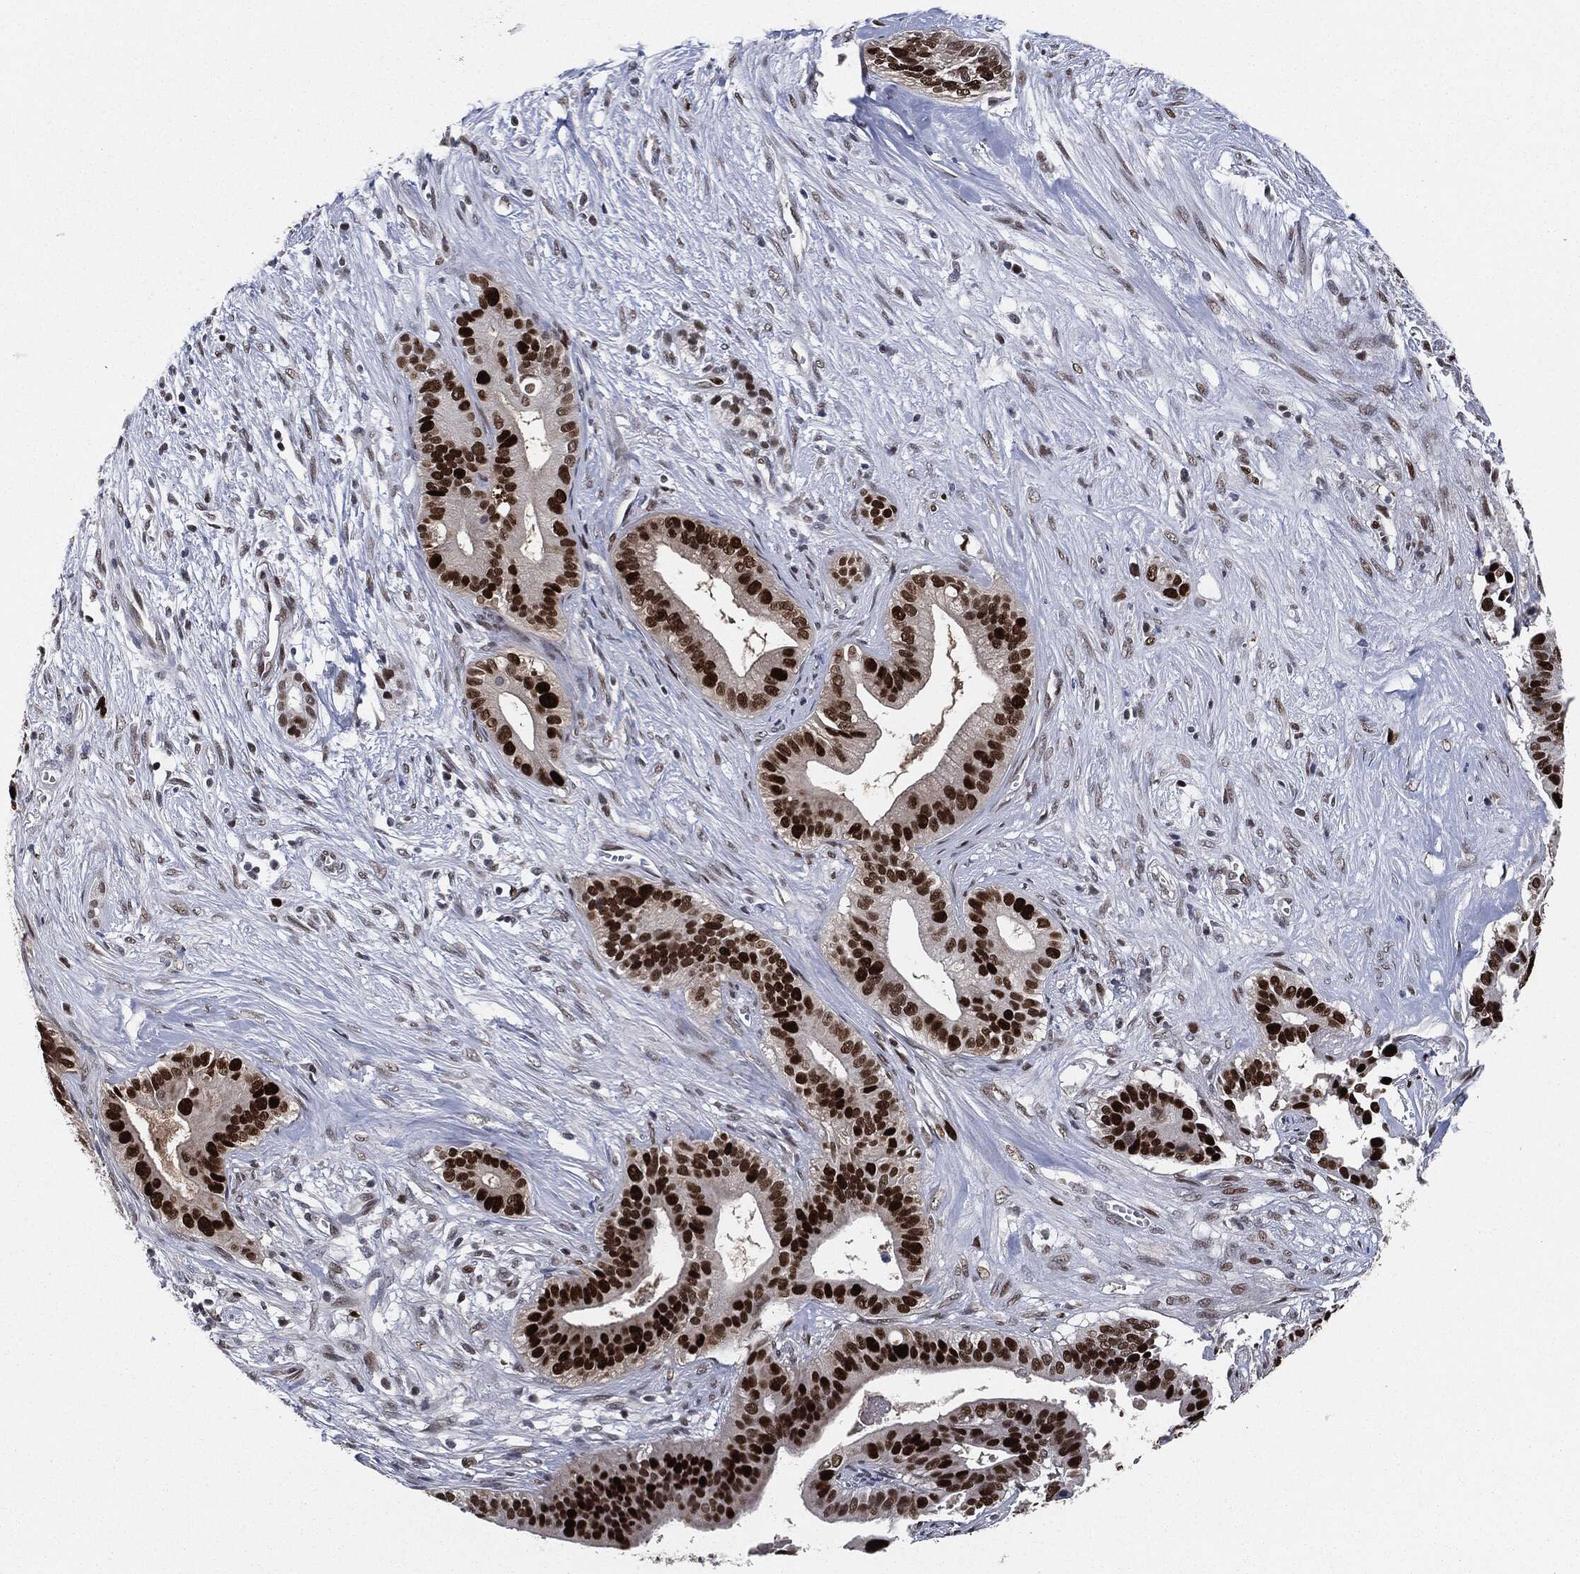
{"staining": {"intensity": "strong", "quantity": ">75%", "location": "nuclear"}, "tissue": "pancreatic cancer", "cell_type": "Tumor cells", "image_type": "cancer", "snomed": [{"axis": "morphology", "description": "Adenocarcinoma, NOS"}, {"axis": "topography", "description": "Pancreas"}], "caption": "The histopathology image exhibits immunohistochemical staining of pancreatic cancer (adenocarcinoma). There is strong nuclear positivity is seen in approximately >75% of tumor cells.", "gene": "PCNA", "patient": {"sex": "male", "age": 61}}